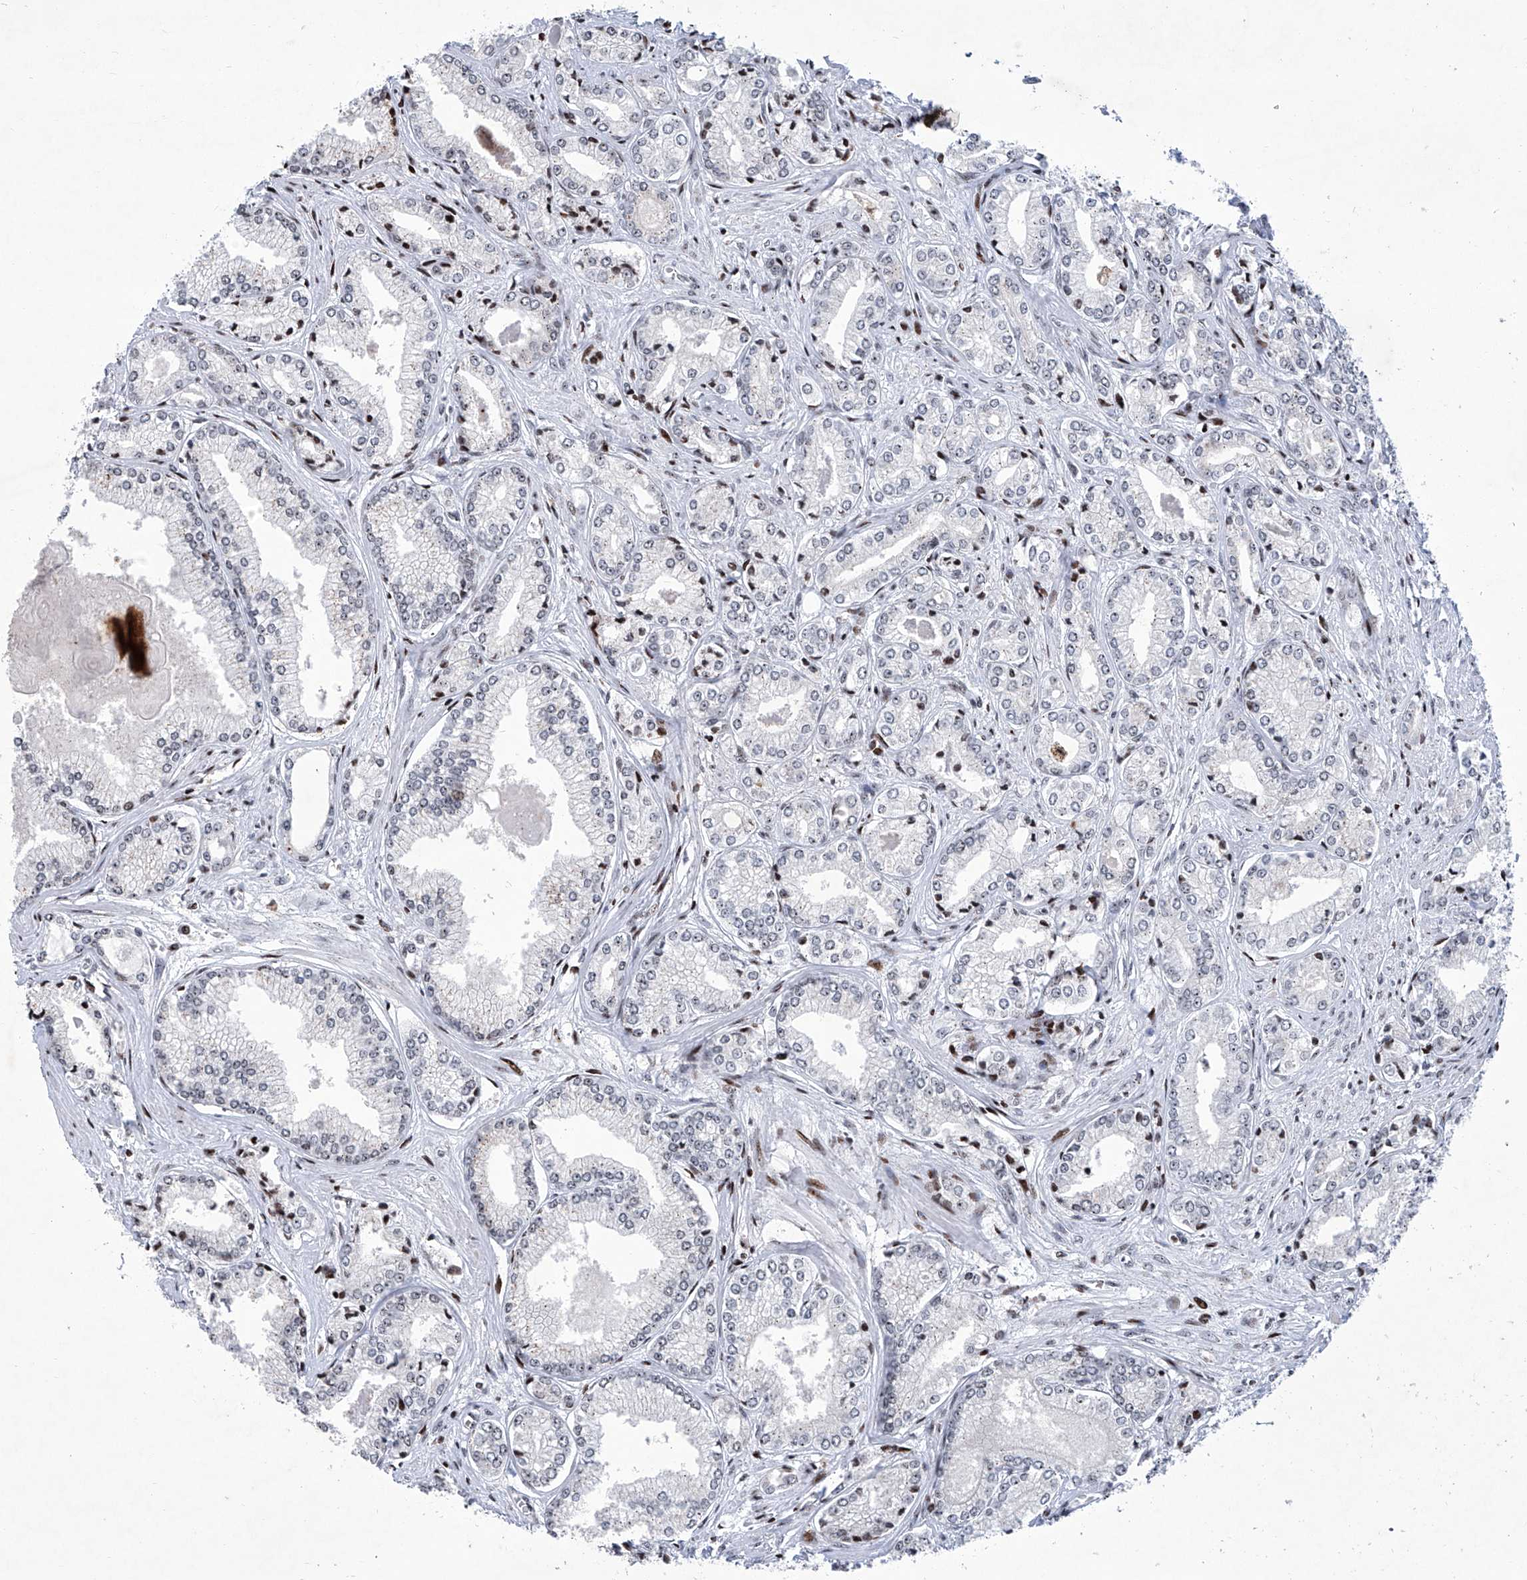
{"staining": {"intensity": "negative", "quantity": "none", "location": "none"}, "tissue": "prostate cancer", "cell_type": "Tumor cells", "image_type": "cancer", "snomed": [{"axis": "morphology", "description": "Adenocarcinoma, Low grade"}, {"axis": "topography", "description": "Prostate"}], "caption": "High power microscopy image of an IHC micrograph of low-grade adenocarcinoma (prostate), revealing no significant positivity in tumor cells.", "gene": "HEY2", "patient": {"sex": "male", "age": 60}}